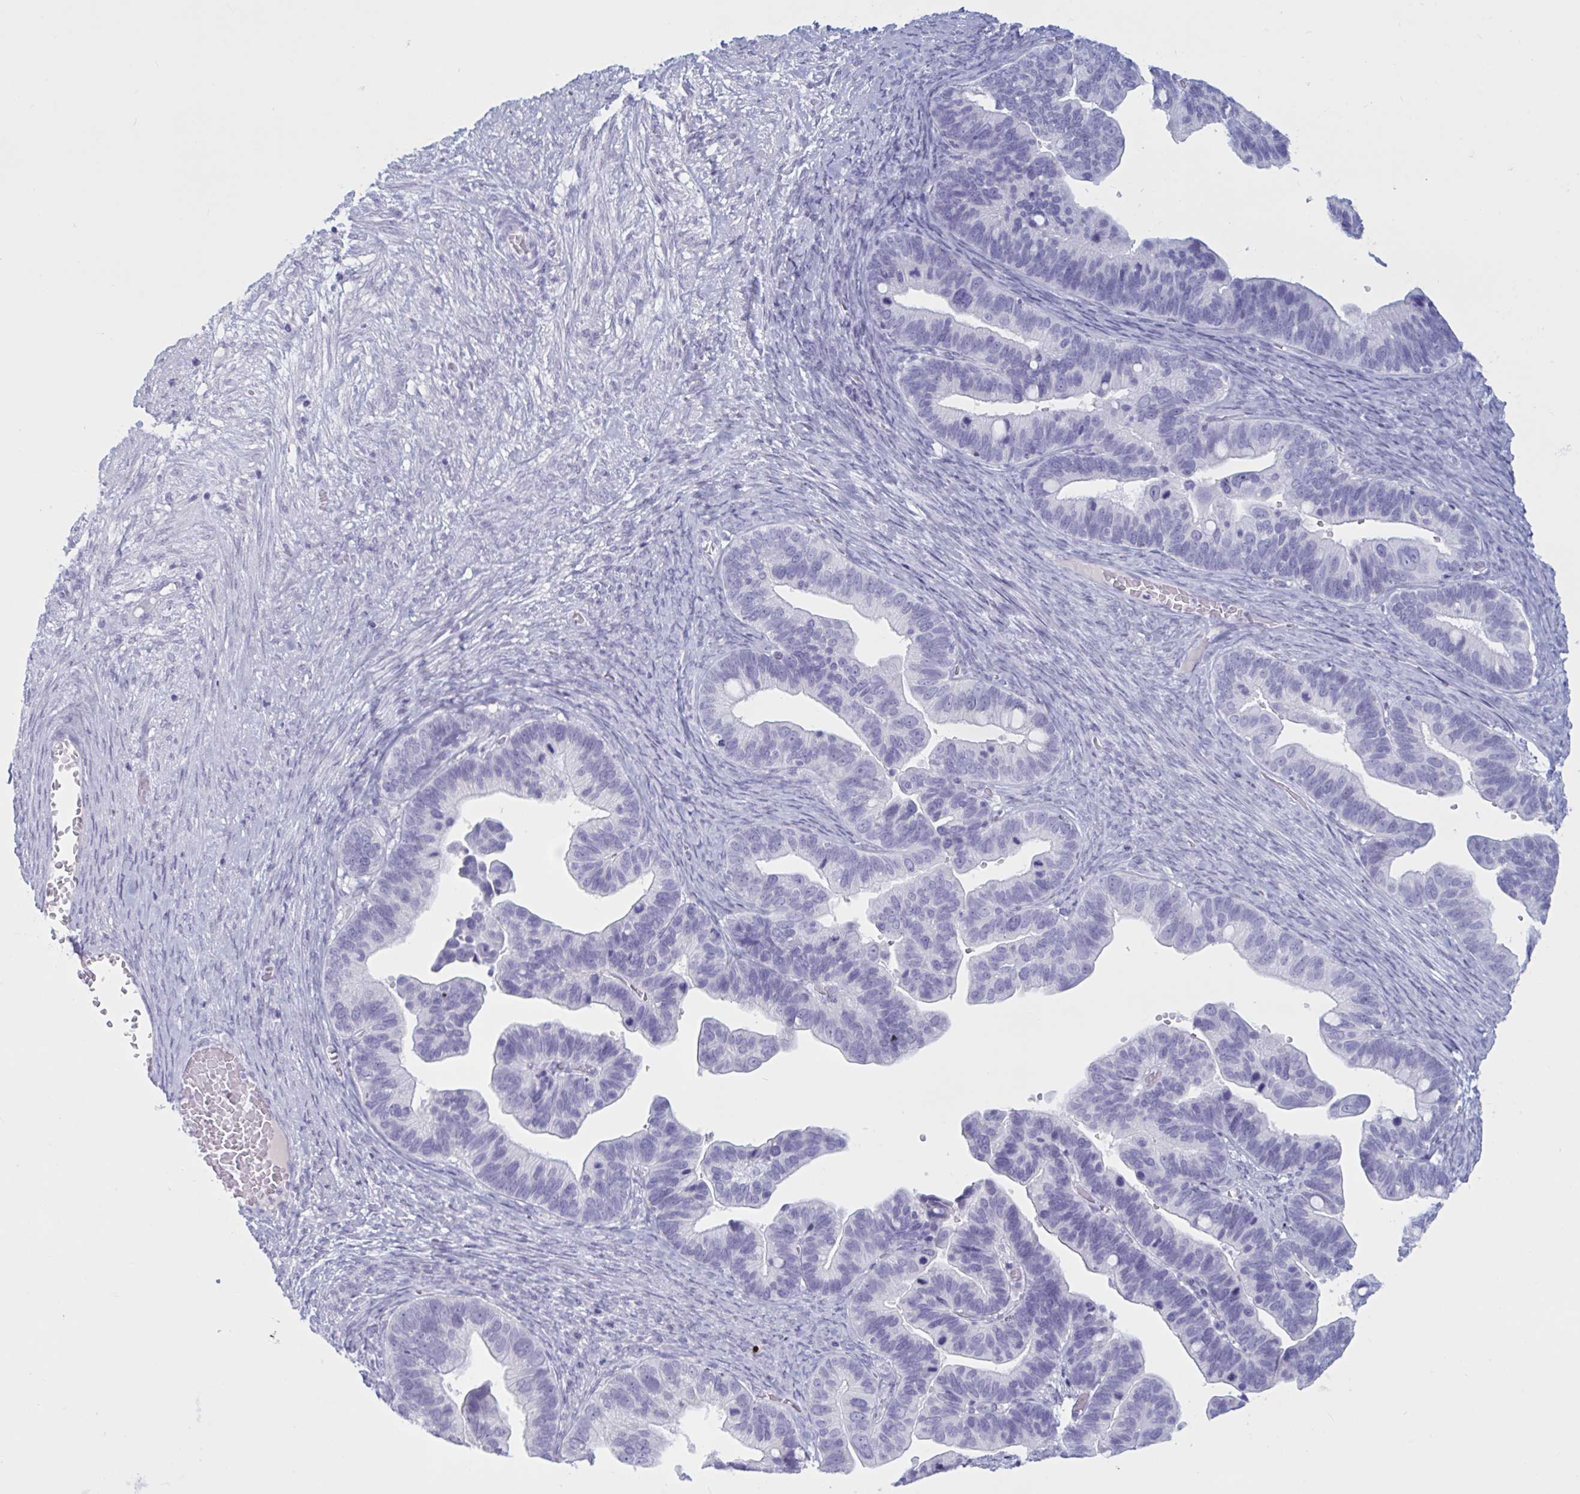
{"staining": {"intensity": "negative", "quantity": "none", "location": "none"}, "tissue": "ovarian cancer", "cell_type": "Tumor cells", "image_type": "cancer", "snomed": [{"axis": "morphology", "description": "Cystadenocarcinoma, serous, NOS"}, {"axis": "topography", "description": "Ovary"}], "caption": "Human ovarian serous cystadenocarcinoma stained for a protein using immunohistochemistry (IHC) exhibits no staining in tumor cells.", "gene": "BBS10", "patient": {"sex": "female", "age": 56}}